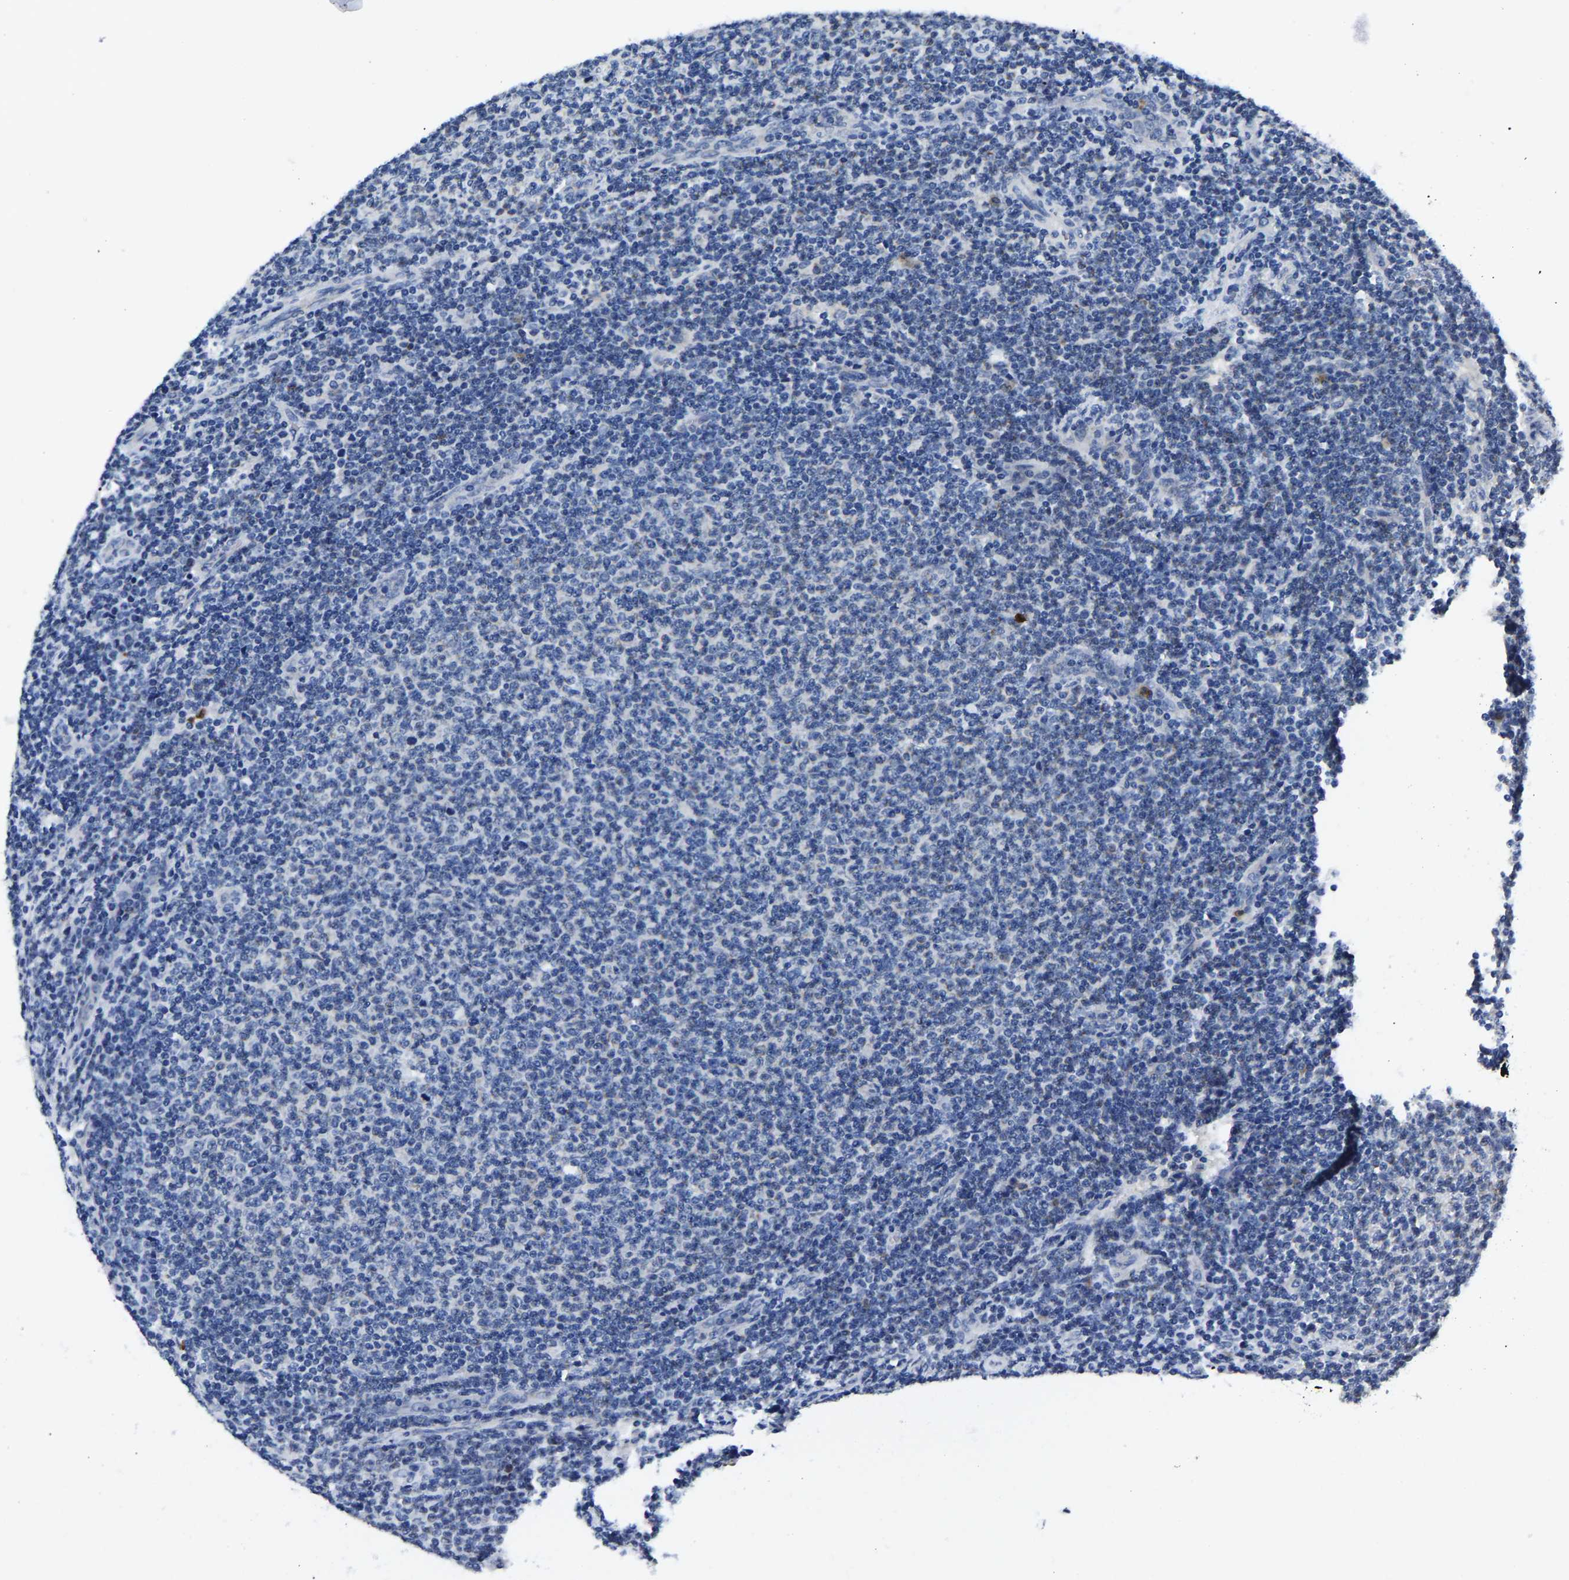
{"staining": {"intensity": "negative", "quantity": "none", "location": "none"}, "tissue": "lymphoma", "cell_type": "Tumor cells", "image_type": "cancer", "snomed": [{"axis": "morphology", "description": "Malignant lymphoma, non-Hodgkin's type, Low grade"}, {"axis": "topography", "description": "Lymph node"}], "caption": "Histopathology image shows no significant protein expression in tumor cells of low-grade malignant lymphoma, non-Hodgkin's type.", "gene": "TOR1B", "patient": {"sex": "male", "age": 66}}